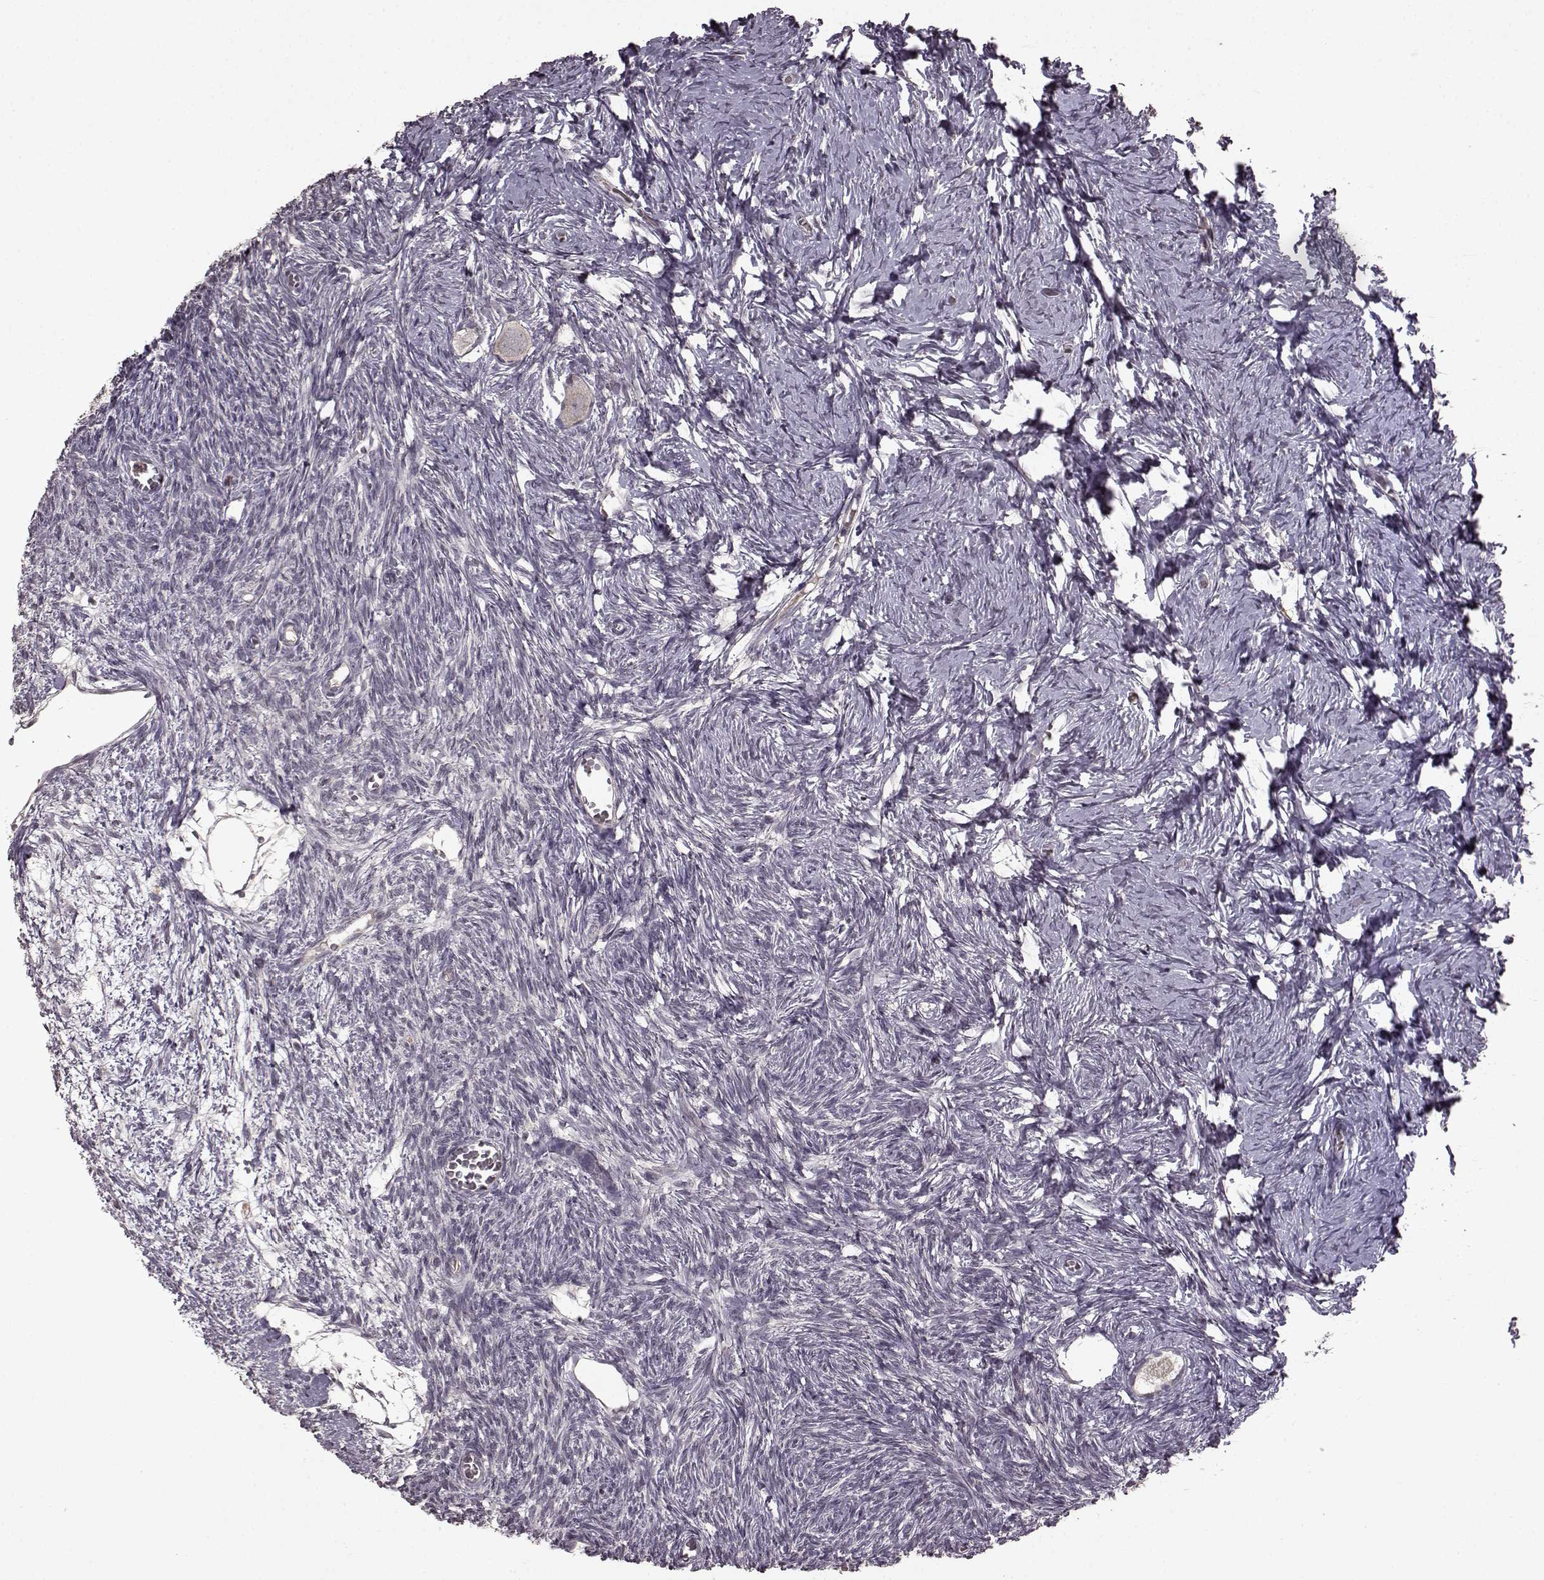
{"staining": {"intensity": "negative", "quantity": "none", "location": "none"}, "tissue": "ovary", "cell_type": "Follicle cells", "image_type": "normal", "snomed": [{"axis": "morphology", "description": "Normal tissue, NOS"}, {"axis": "topography", "description": "Ovary"}], "caption": "IHC photomicrograph of unremarkable ovary: ovary stained with DAB reveals no significant protein staining in follicle cells.", "gene": "LHB", "patient": {"sex": "female", "age": 27}}